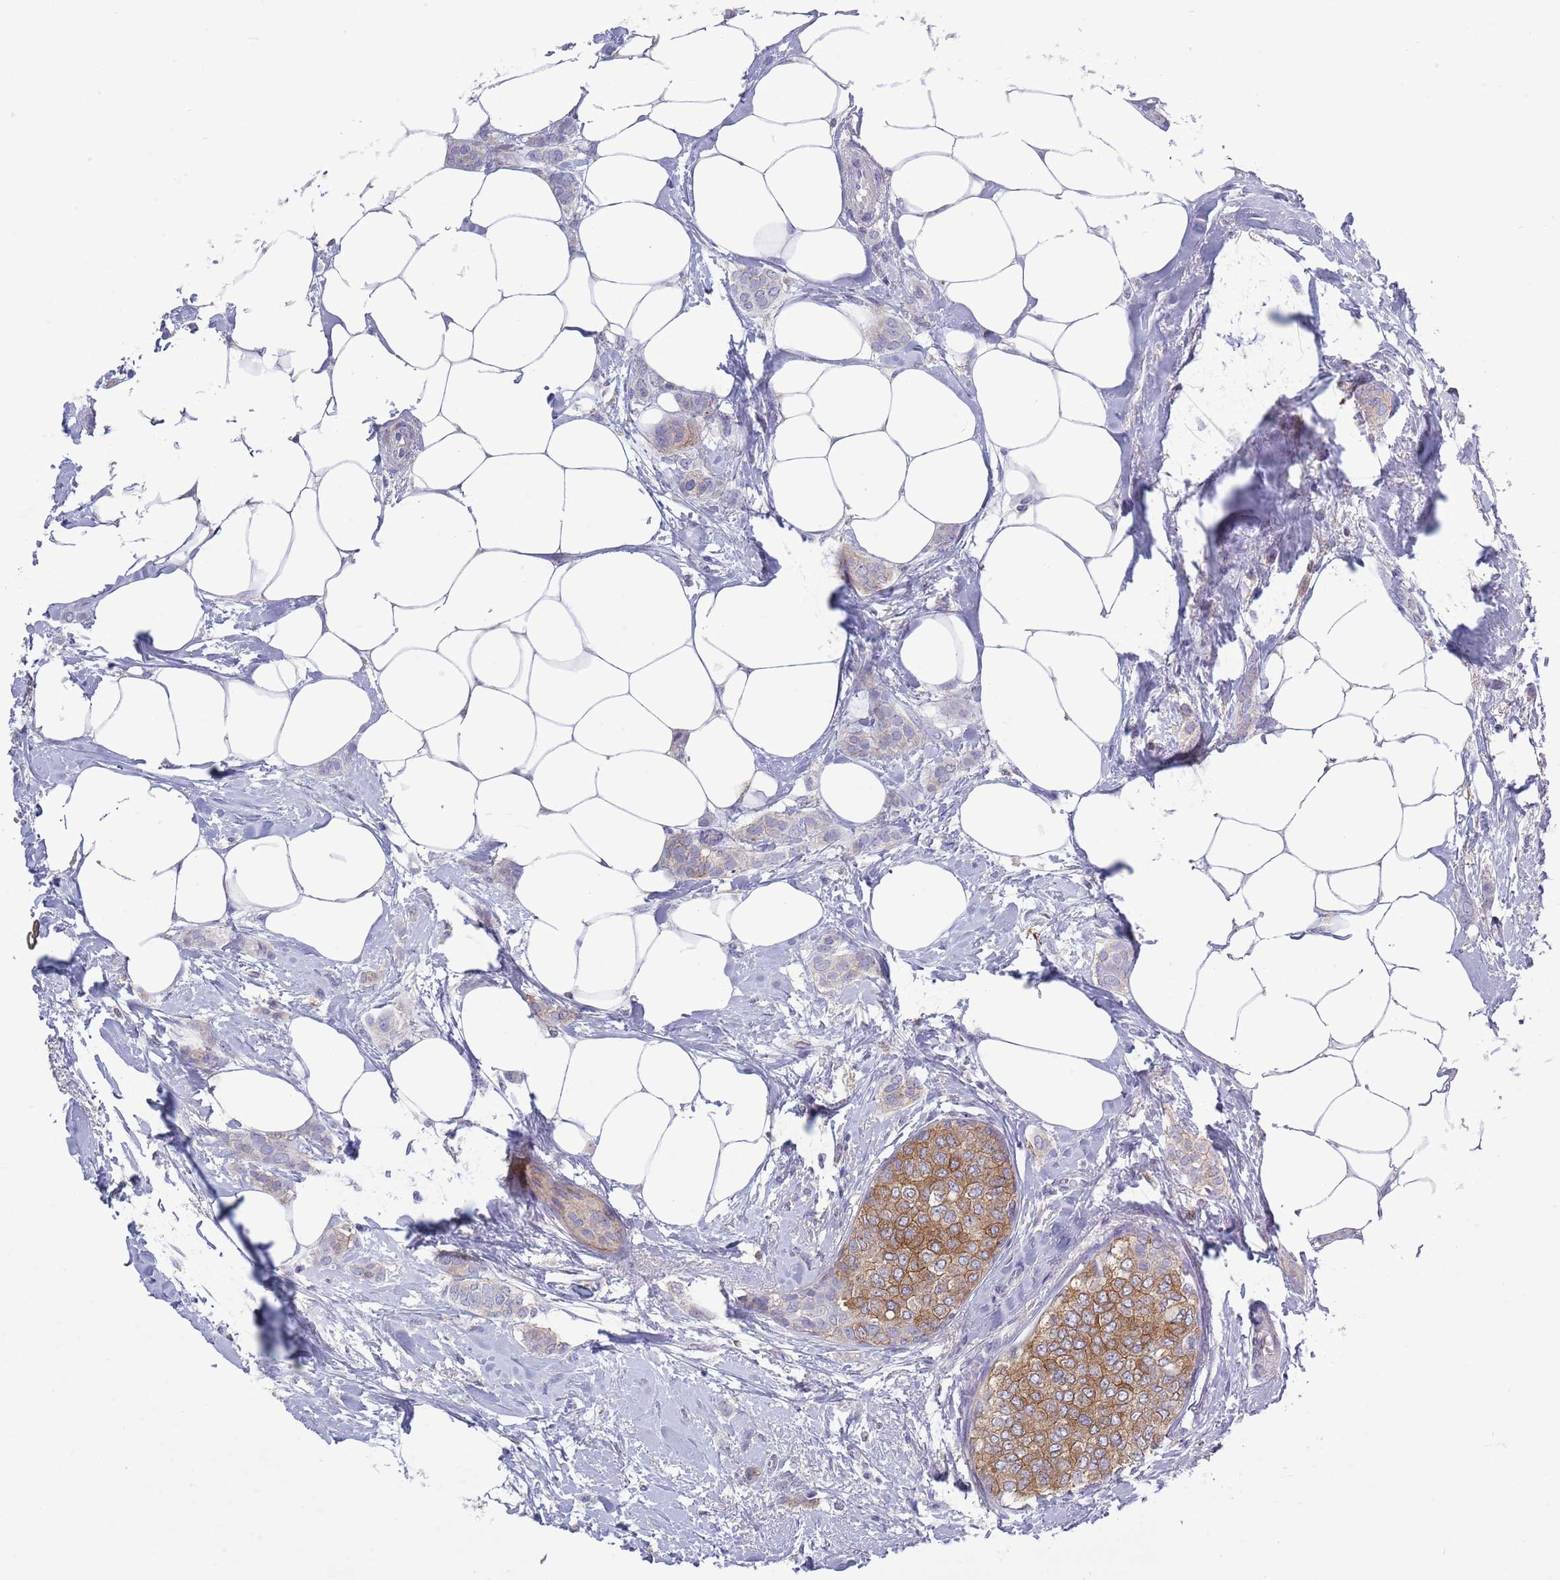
{"staining": {"intensity": "moderate", "quantity": "25%-75%", "location": "cytoplasmic/membranous"}, "tissue": "breast cancer", "cell_type": "Tumor cells", "image_type": "cancer", "snomed": [{"axis": "morphology", "description": "Duct carcinoma"}, {"axis": "topography", "description": "Breast"}], "caption": "Breast infiltrating ductal carcinoma was stained to show a protein in brown. There is medium levels of moderate cytoplasmic/membranous positivity in about 25%-75% of tumor cells.", "gene": "ACSBG1", "patient": {"sex": "female", "age": 72}}